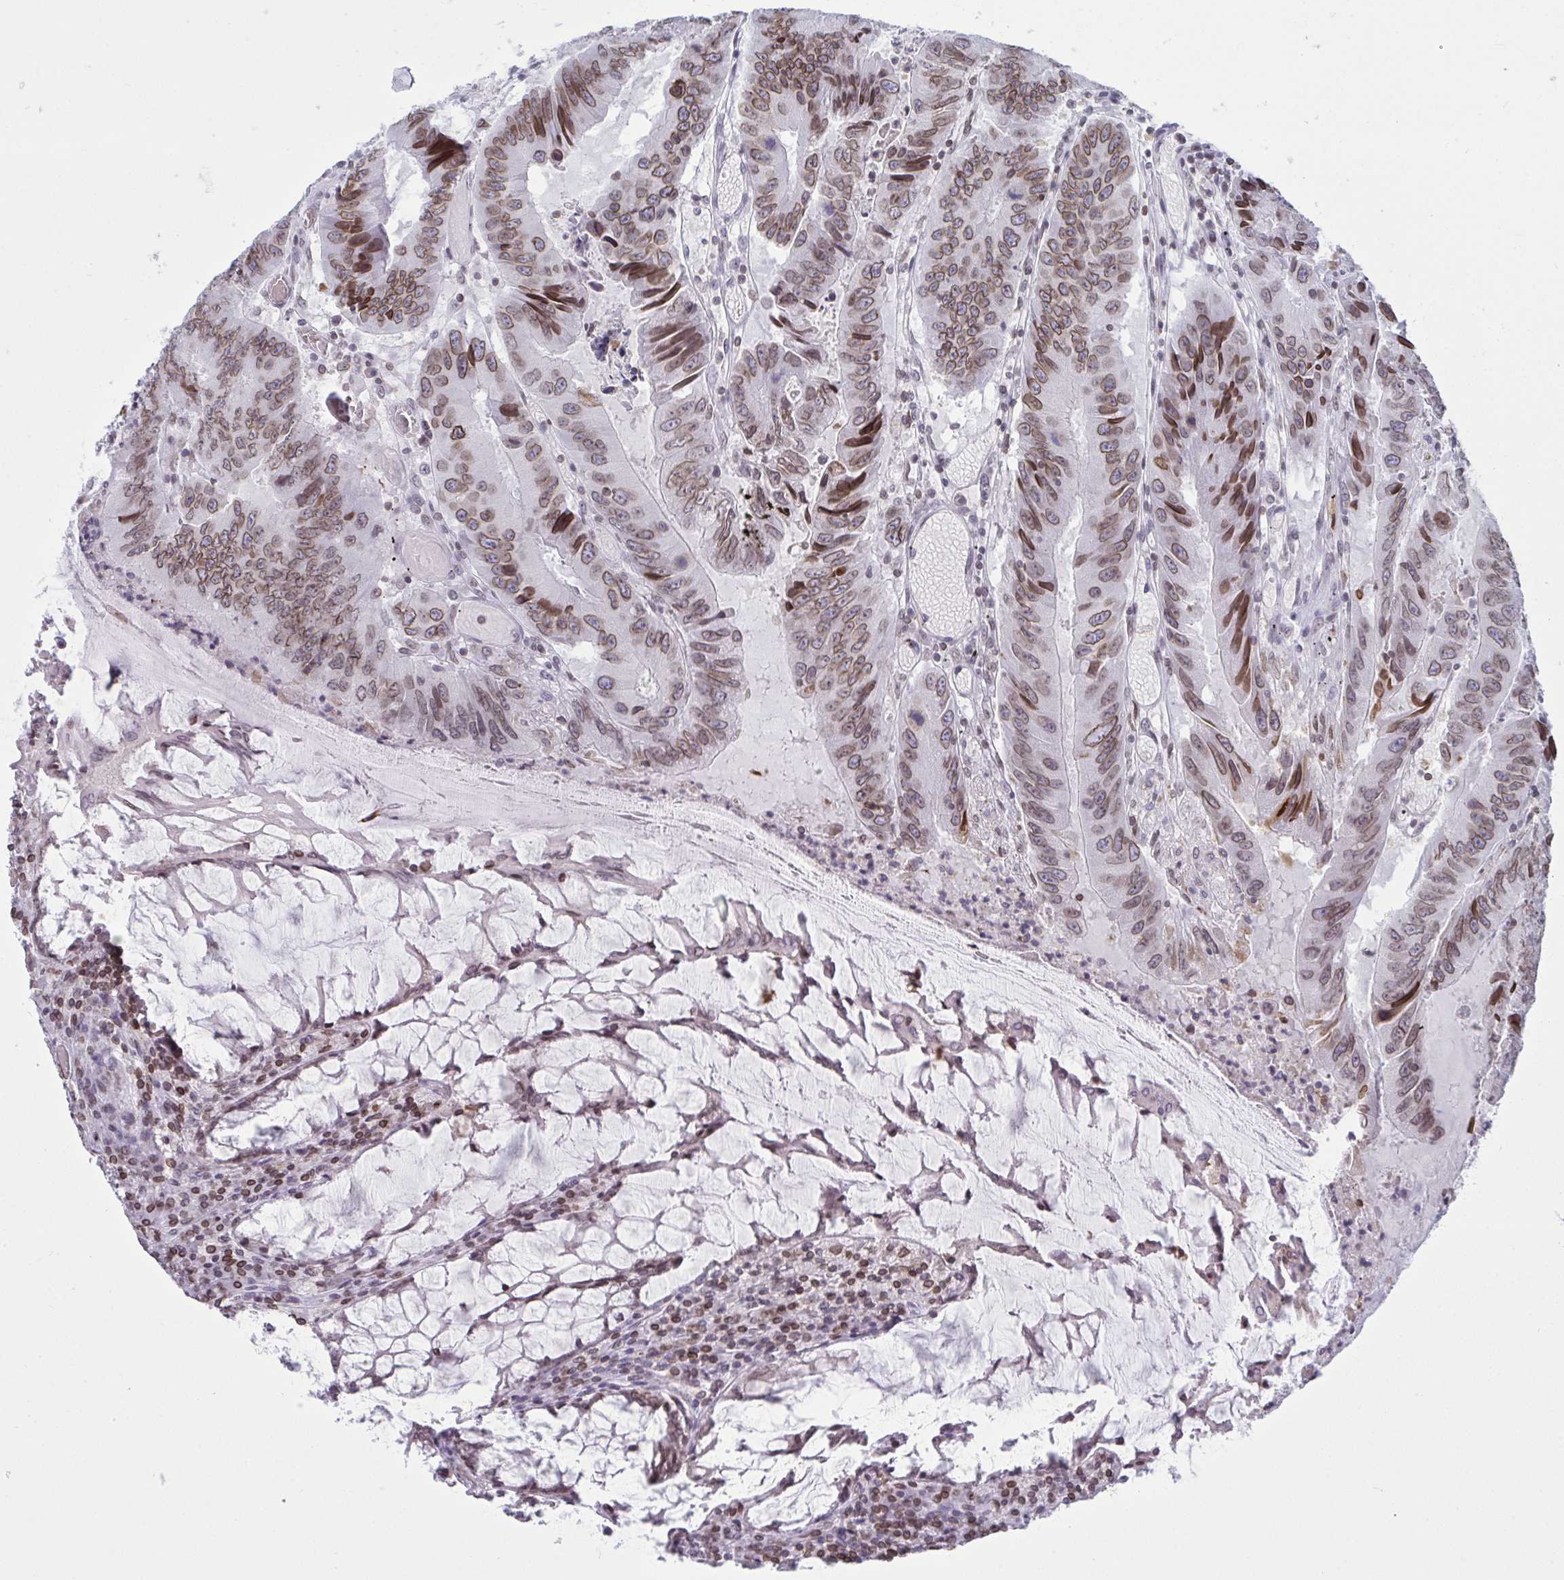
{"staining": {"intensity": "moderate", "quantity": ">75%", "location": "cytoplasmic/membranous,nuclear"}, "tissue": "colorectal cancer", "cell_type": "Tumor cells", "image_type": "cancer", "snomed": [{"axis": "morphology", "description": "Adenocarcinoma, NOS"}, {"axis": "topography", "description": "Colon"}], "caption": "Moderate cytoplasmic/membranous and nuclear staining for a protein is present in approximately >75% of tumor cells of colorectal cancer (adenocarcinoma) using IHC.", "gene": "LMNB2", "patient": {"sex": "male", "age": 53}}